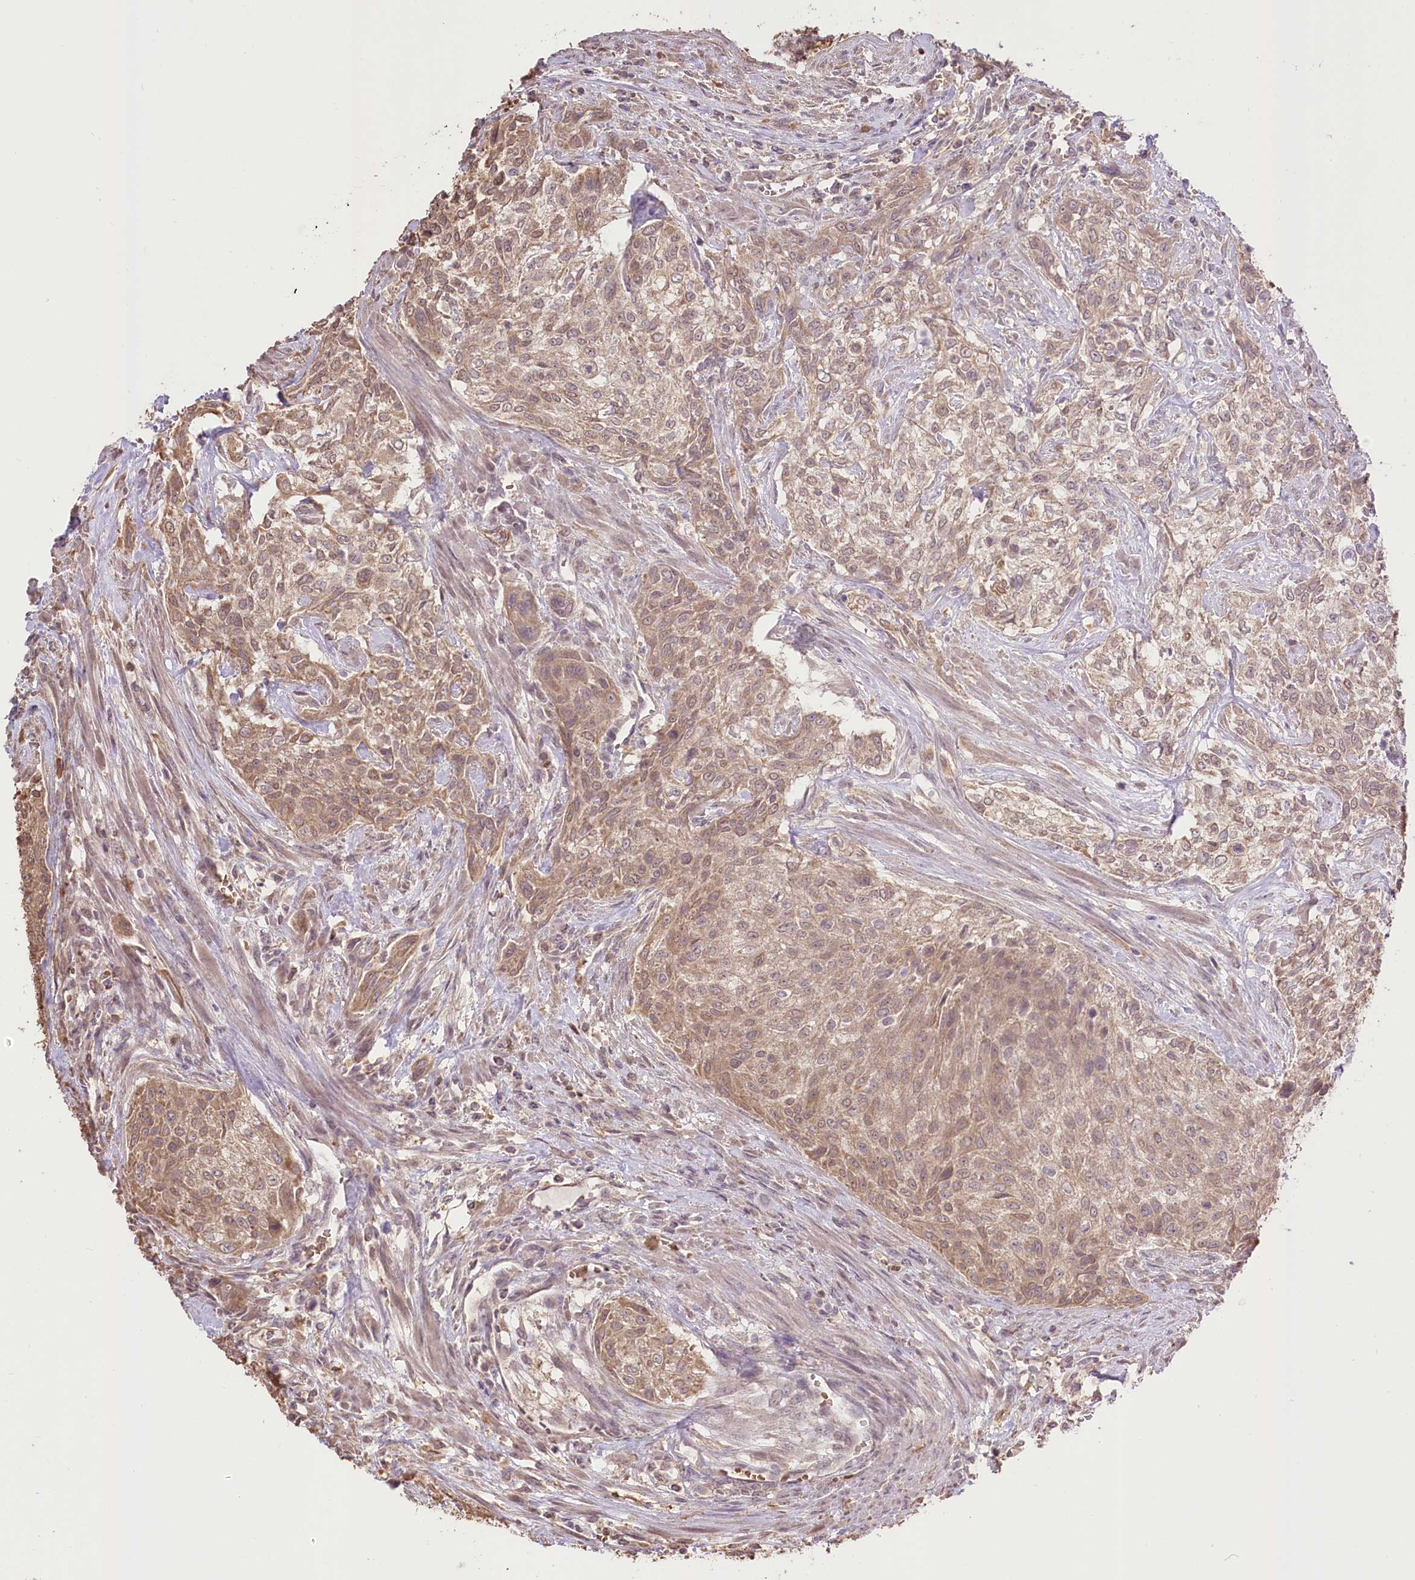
{"staining": {"intensity": "moderate", "quantity": "25%-75%", "location": "cytoplasmic/membranous"}, "tissue": "urothelial cancer", "cell_type": "Tumor cells", "image_type": "cancer", "snomed": [{"axis": "morphology", "description": "Normal tissue, NOS"}, {"axis": "morphology", "description": "Urothelial carcinoma, NOS"}, {"axis": "topography", "description": "Urinary bladder"}, {"axis": "topography", "description": "Peripheral nerve tissue"}], "caption": "Human transitional cell carcinoma stained with a protein marker demonstrates moderate staining in tumor cells.", "gene": "R3HDM2", "patient": {"sex": "male", "age": 35}}